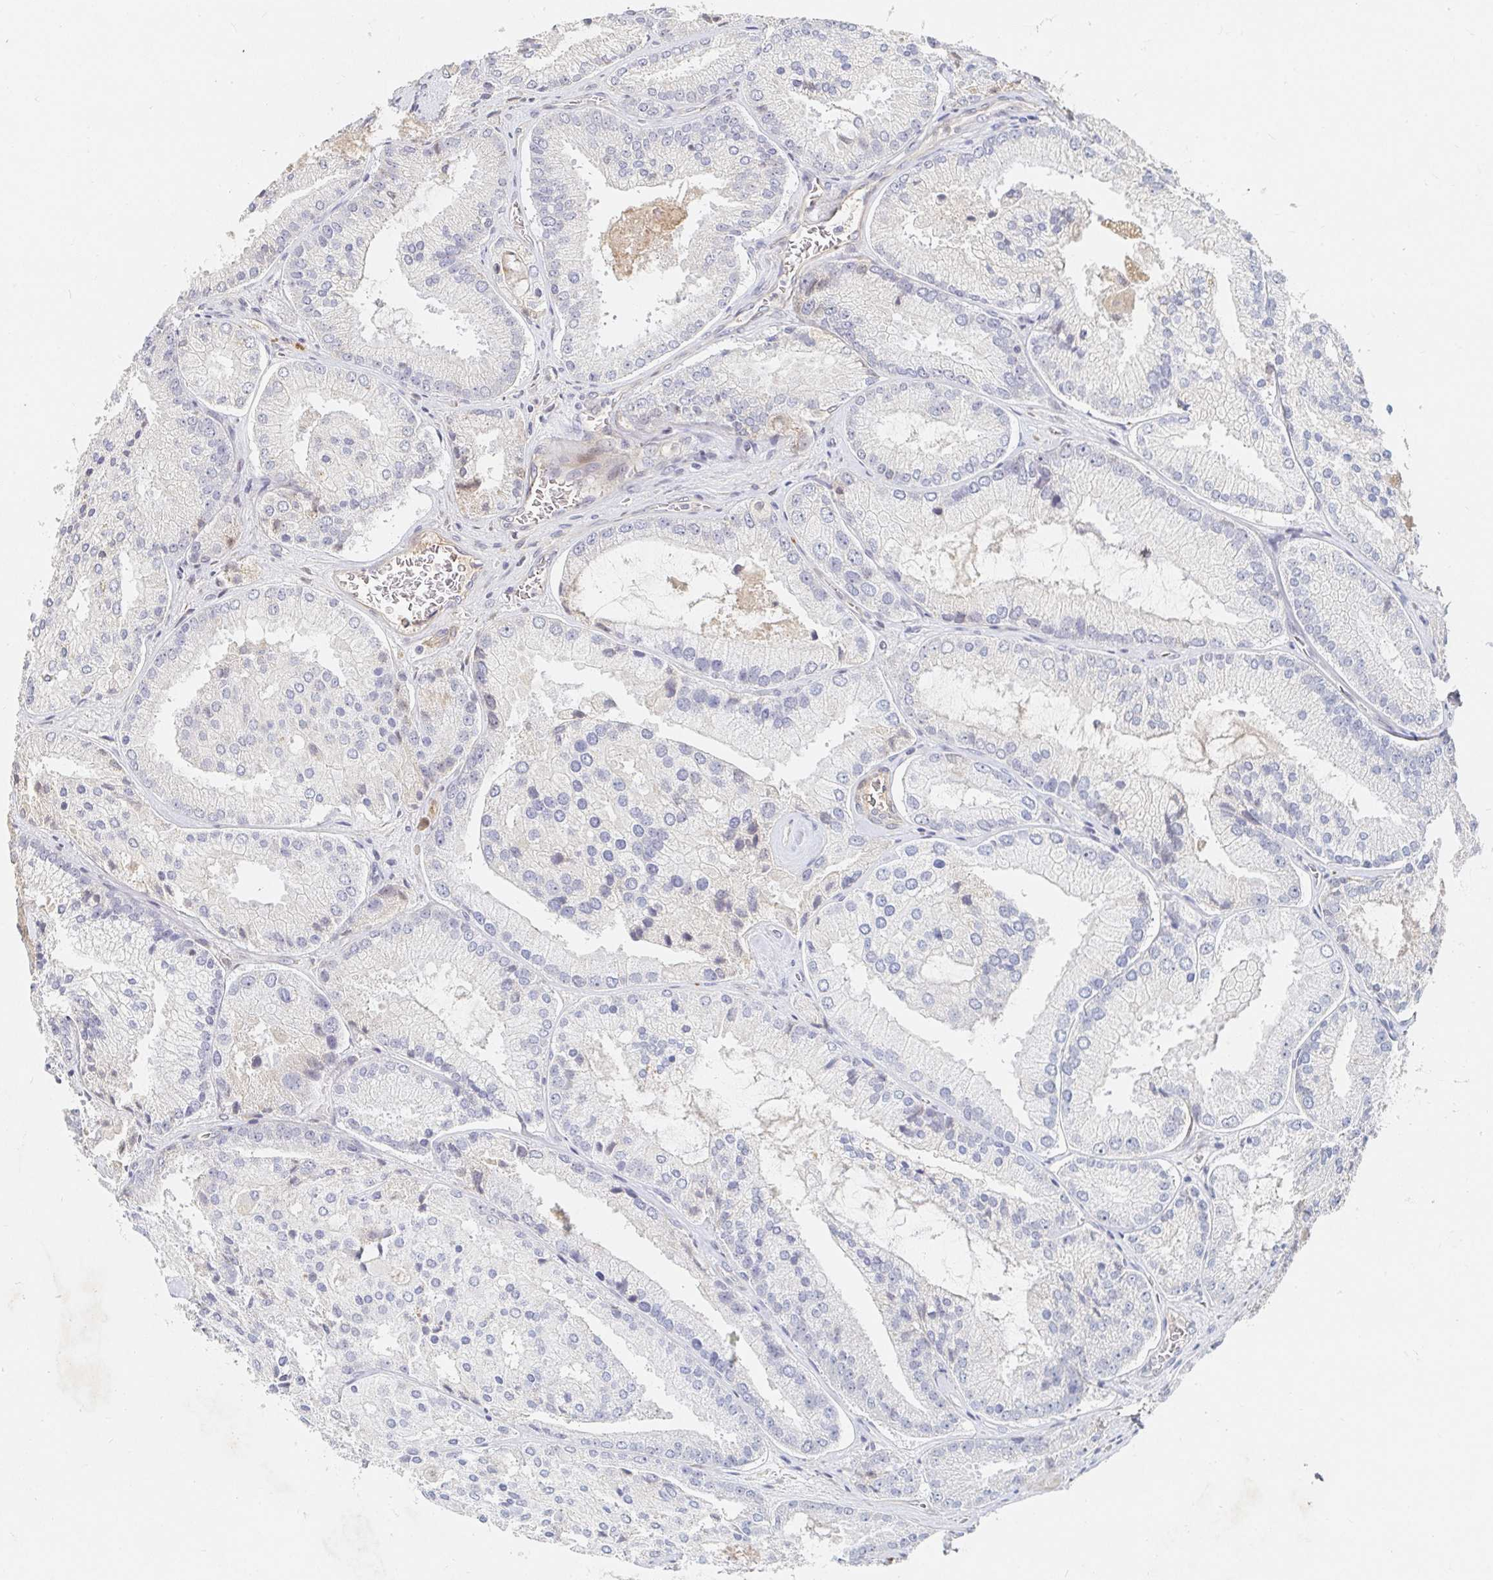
{"staining": {"intensity": "negative", "quantity": "none", "location": "none"}, "tissue": "prostate cancer", "cell_type": "Tumor cells", "image_type": "cancer", "snomed": [{"axis": "morphology", "description": "Adenocarcinoma, High grade"}, {"axis": "topography", "description": "Prostate"}], "caption": "Tumor cells show no significant protein staining in prostate cancer. (DAB (3,3'-diaminobenzidine) immunohistochemistry (IHC) visualized using brightfield microscopy, high magnification).", "gene": "NME9", "patient": {"sex": "male", "age": 73}}